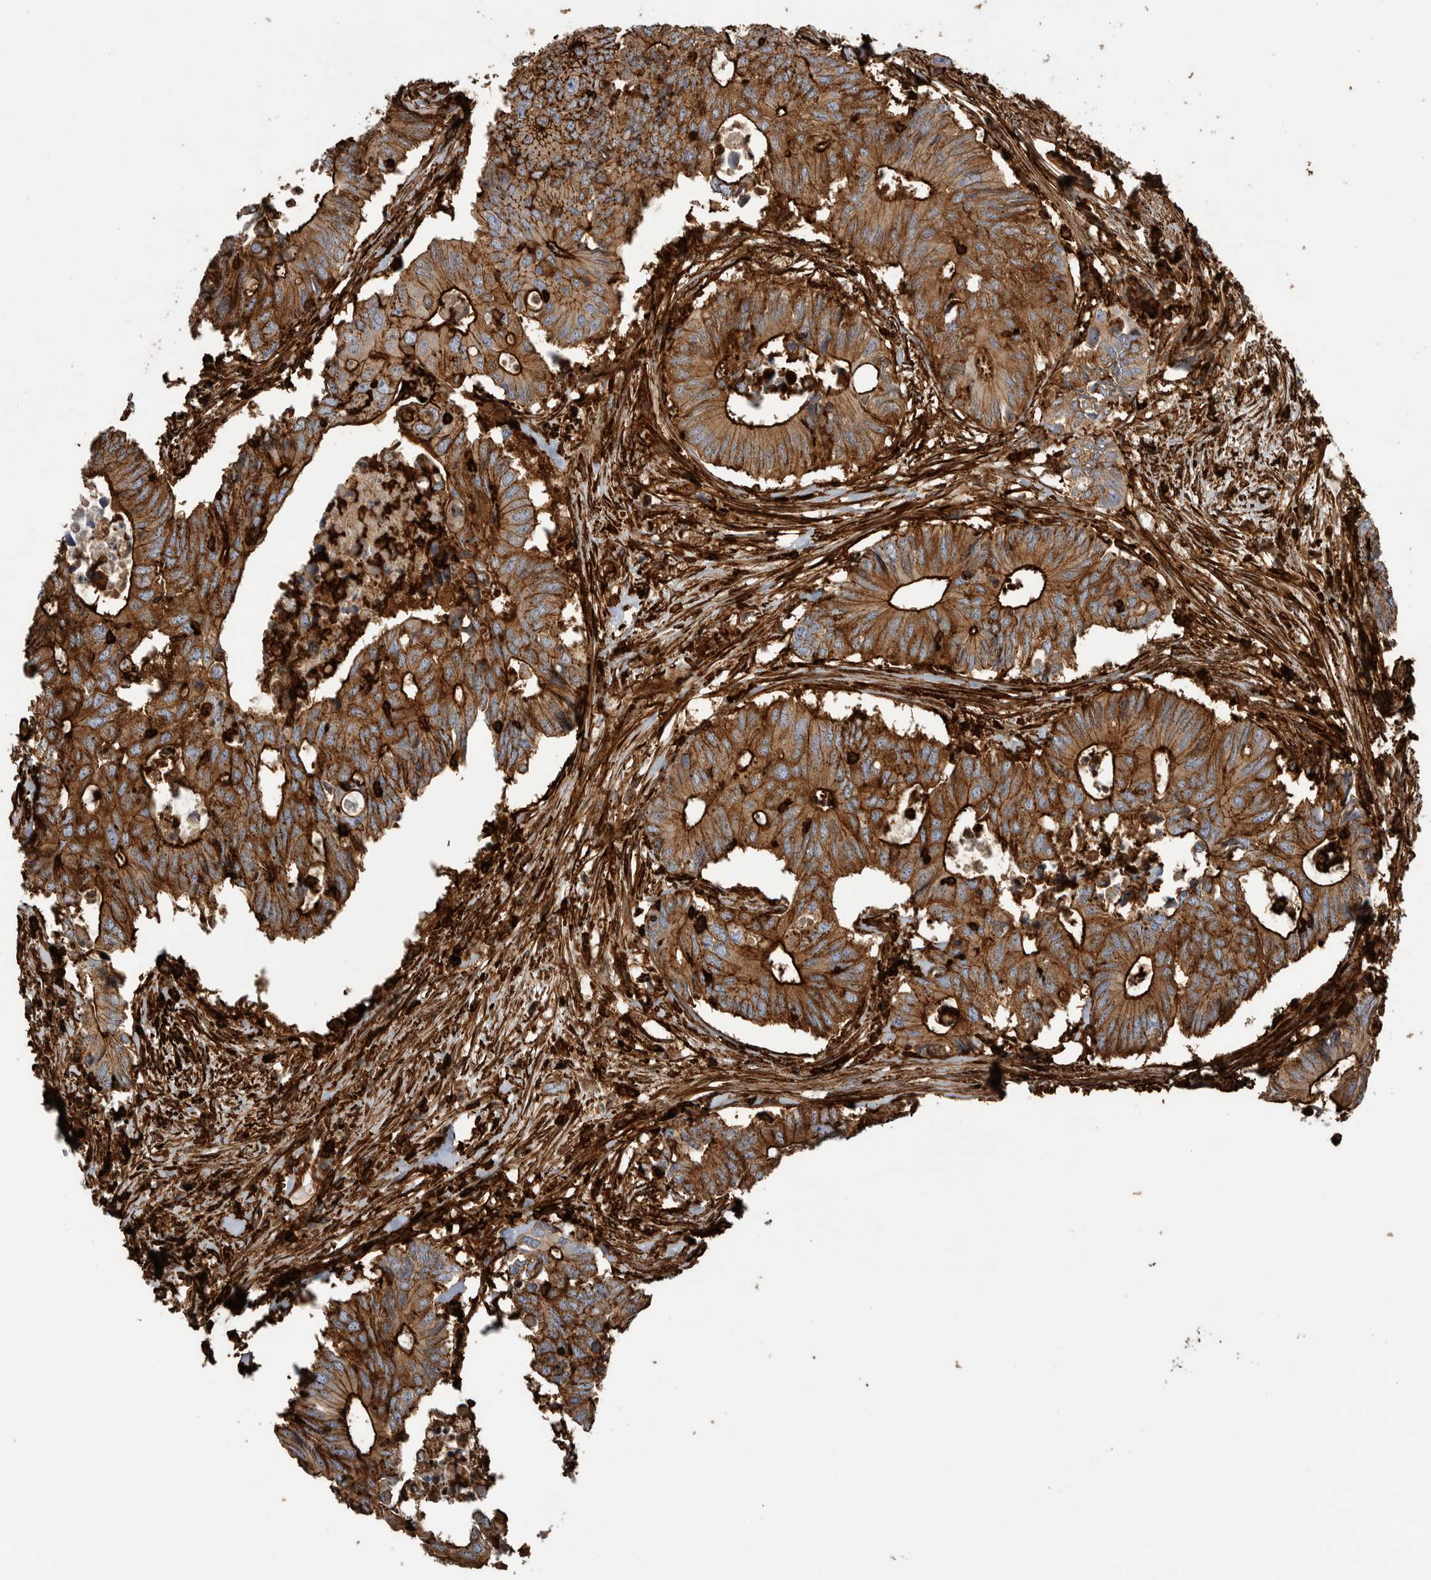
{"staining": {"intensity": "strong", "quantity": ">75%", "location": "cytoplasmic/membranous"}, "tissue": "colorectal cancer", "cell_type": "Tumor cells", "image_type": "cancer", "snomed": [{"axis": "morphology", "description": "Adenocarcinoma, NOS"}, {"axis": "topography", "description": "Colon"}], "caption": "Immunohistochemistry (DAB (3,3'-diaminobenzidine)) staining of colorectal adenocarcinoma shows strong cytoplasmic/membranous protein staining in about >75% of tumor cells. Immunohistochemistry (ihc) stains the protein of interest in brown and the nuclei are stained blue.", "gene": "GPER1", "patient": {"sex": "male", "age": 71}}